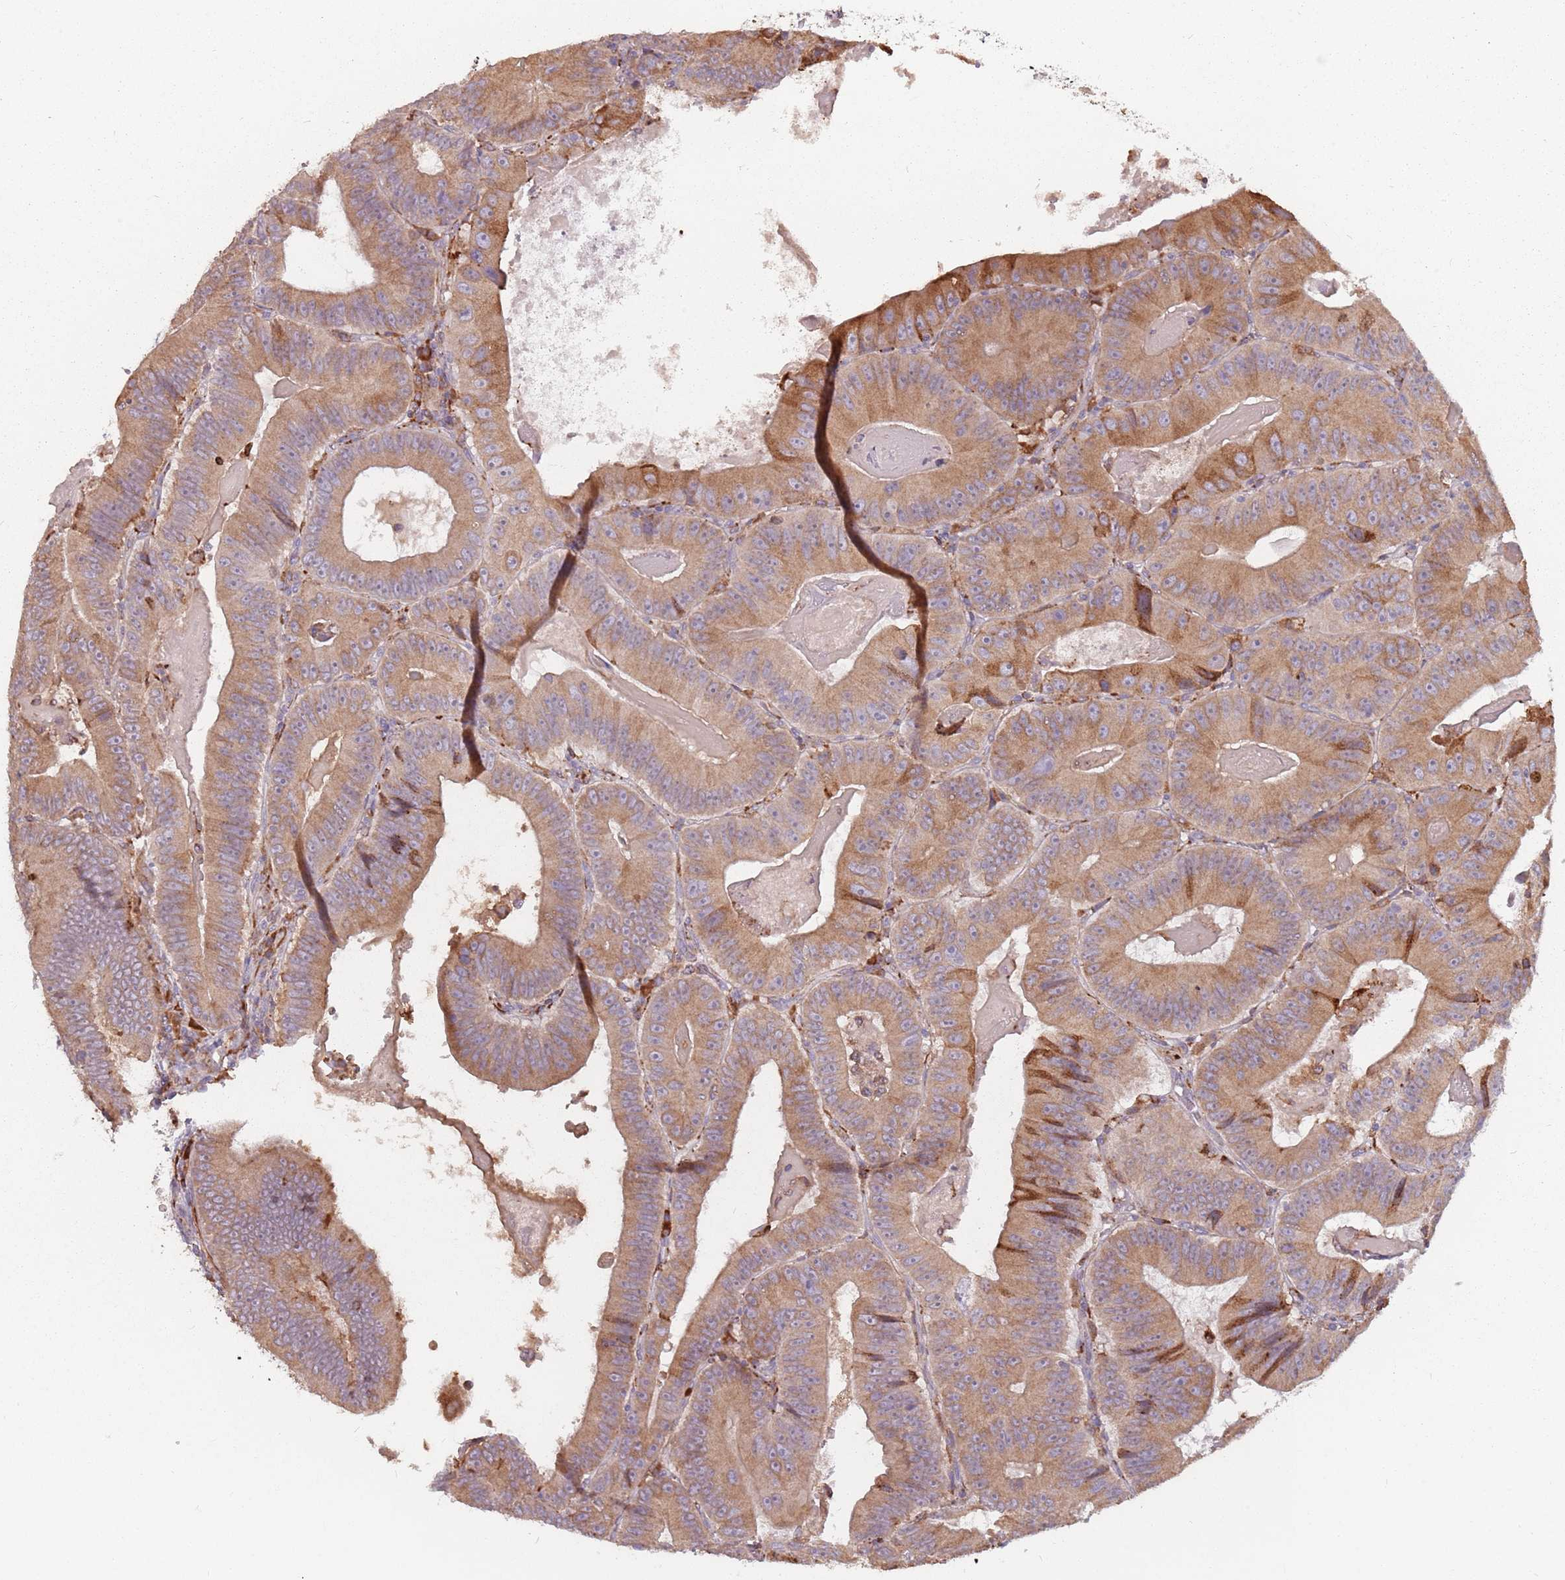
{"staining": {"intensity": "moderate", "quantity": ">75%", "location": "cytoplasmic/membranous"}, "tissue": "colorectal cancer", "cell_type": "Tumor cells", "image_type": "cancer", "snomed": [{"axis": "morphology", "description": "Adenocarcinoma, NOS"}, {"axis": "topography", "description": "Colon"}], "caption": "Protein expression analysis of adenocarcinoma (colorectal) displays moderate cytoplasmic/membranous staining in approximately >75% of tumor cells.", "gene": "RPS9", "patient": {"sex": "female", "age": 86}}